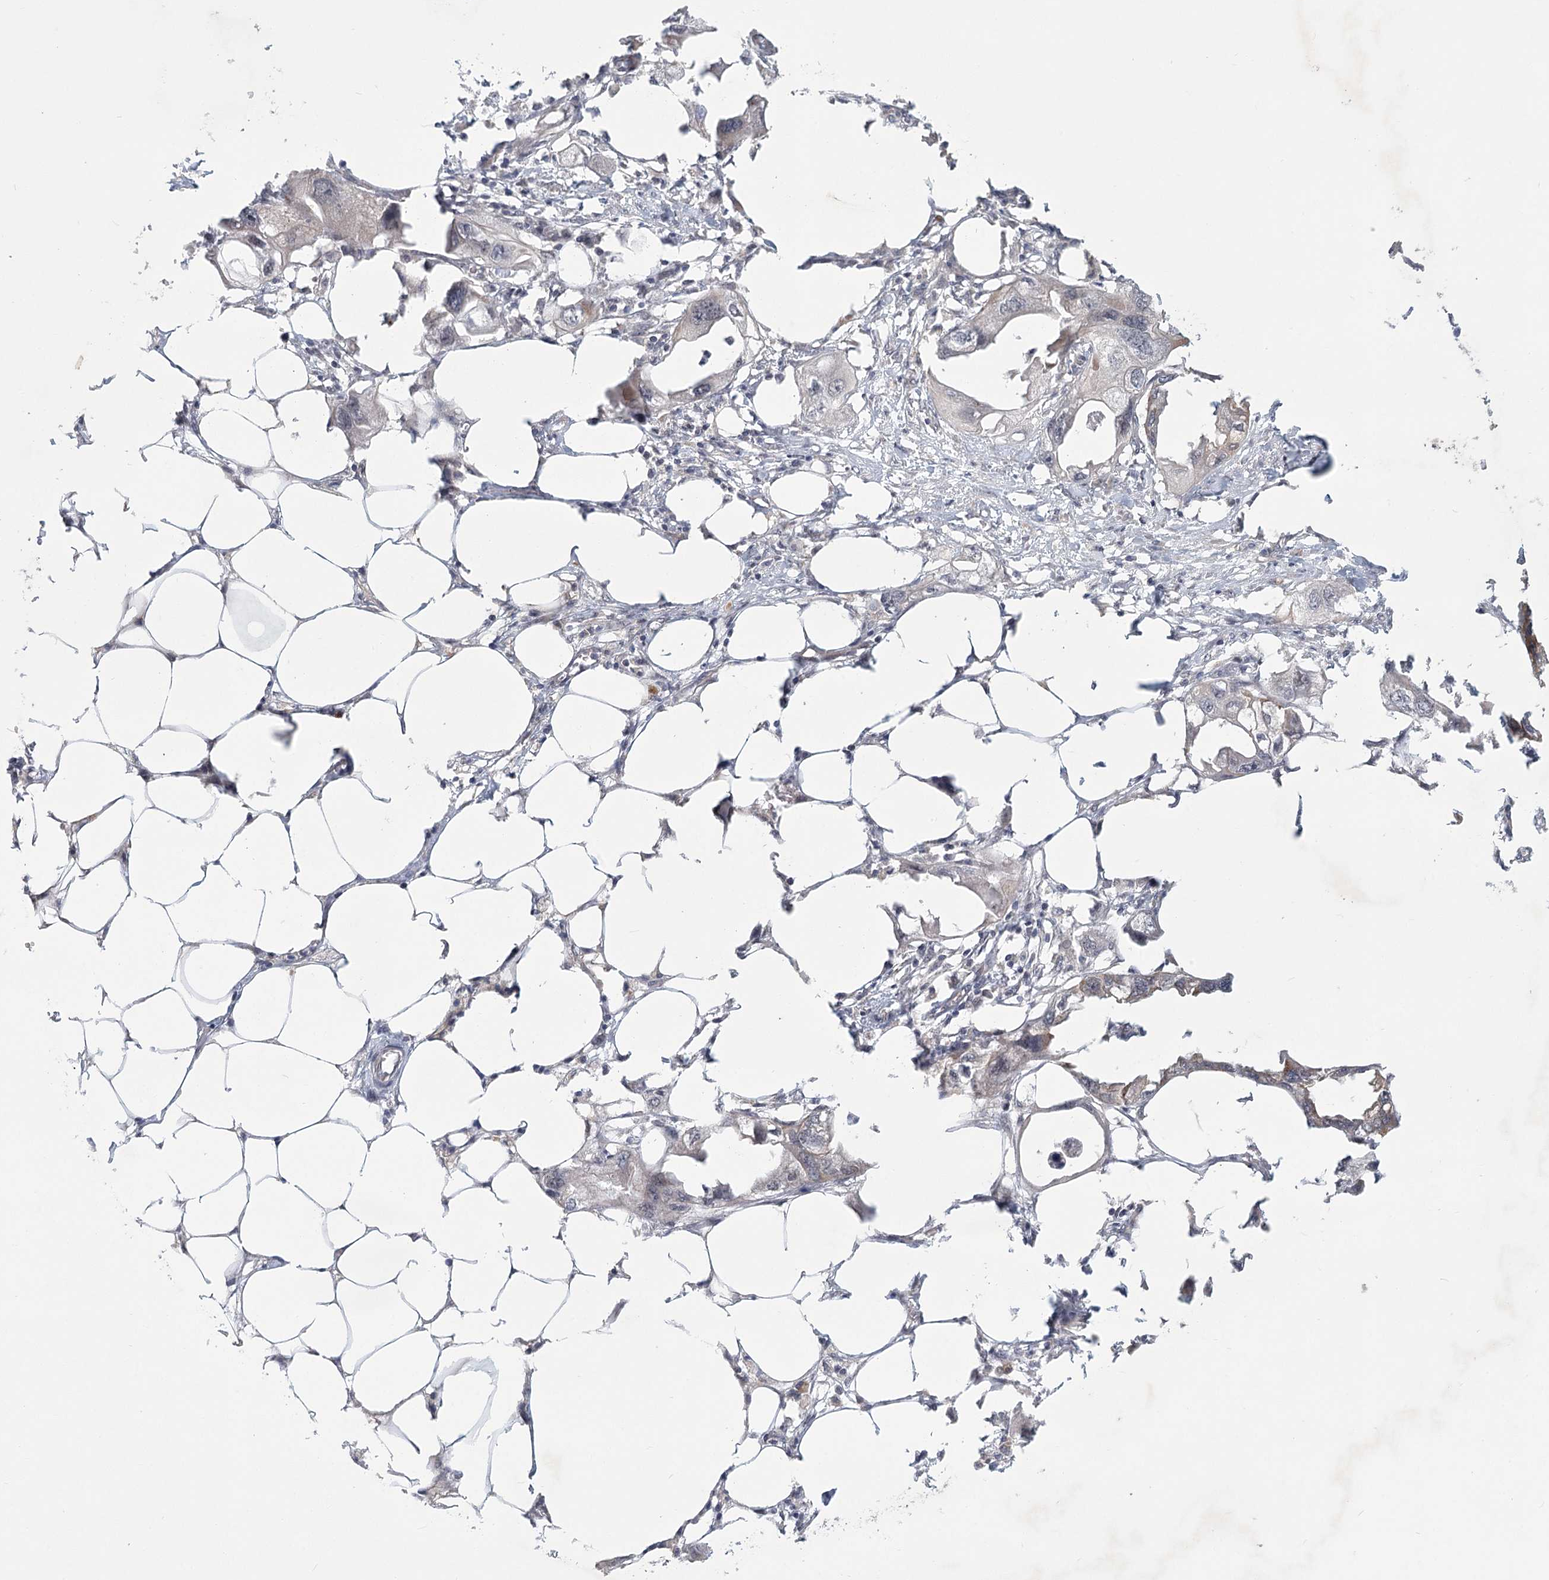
{"staining": {"intensity": "negative", "quantity": "none", "location": "none"}, "tissue": "endometrial cancer", "cell_type": "Tumor cells", "image_type": "cancer", "snomed": [{"axis": "morphology", "description": "Adenocarcinoma, NOS"}, {"axis": "morphology", "description": "Adenocarcinoma, metastatic, NOS"}, {"axis": "topography", "description": "Adipose tissue"}, {"axis": "topography", "description": "Endometrium"}], "caption": "DAB (3,3'-diaminobenzidine) immunohistochemical staining of human endometrial cancer (adenocarcinoma) shows no significant expression in tumor cells.", "gene": "CIB4", "patient": {"sex": "female", "age": 67}}